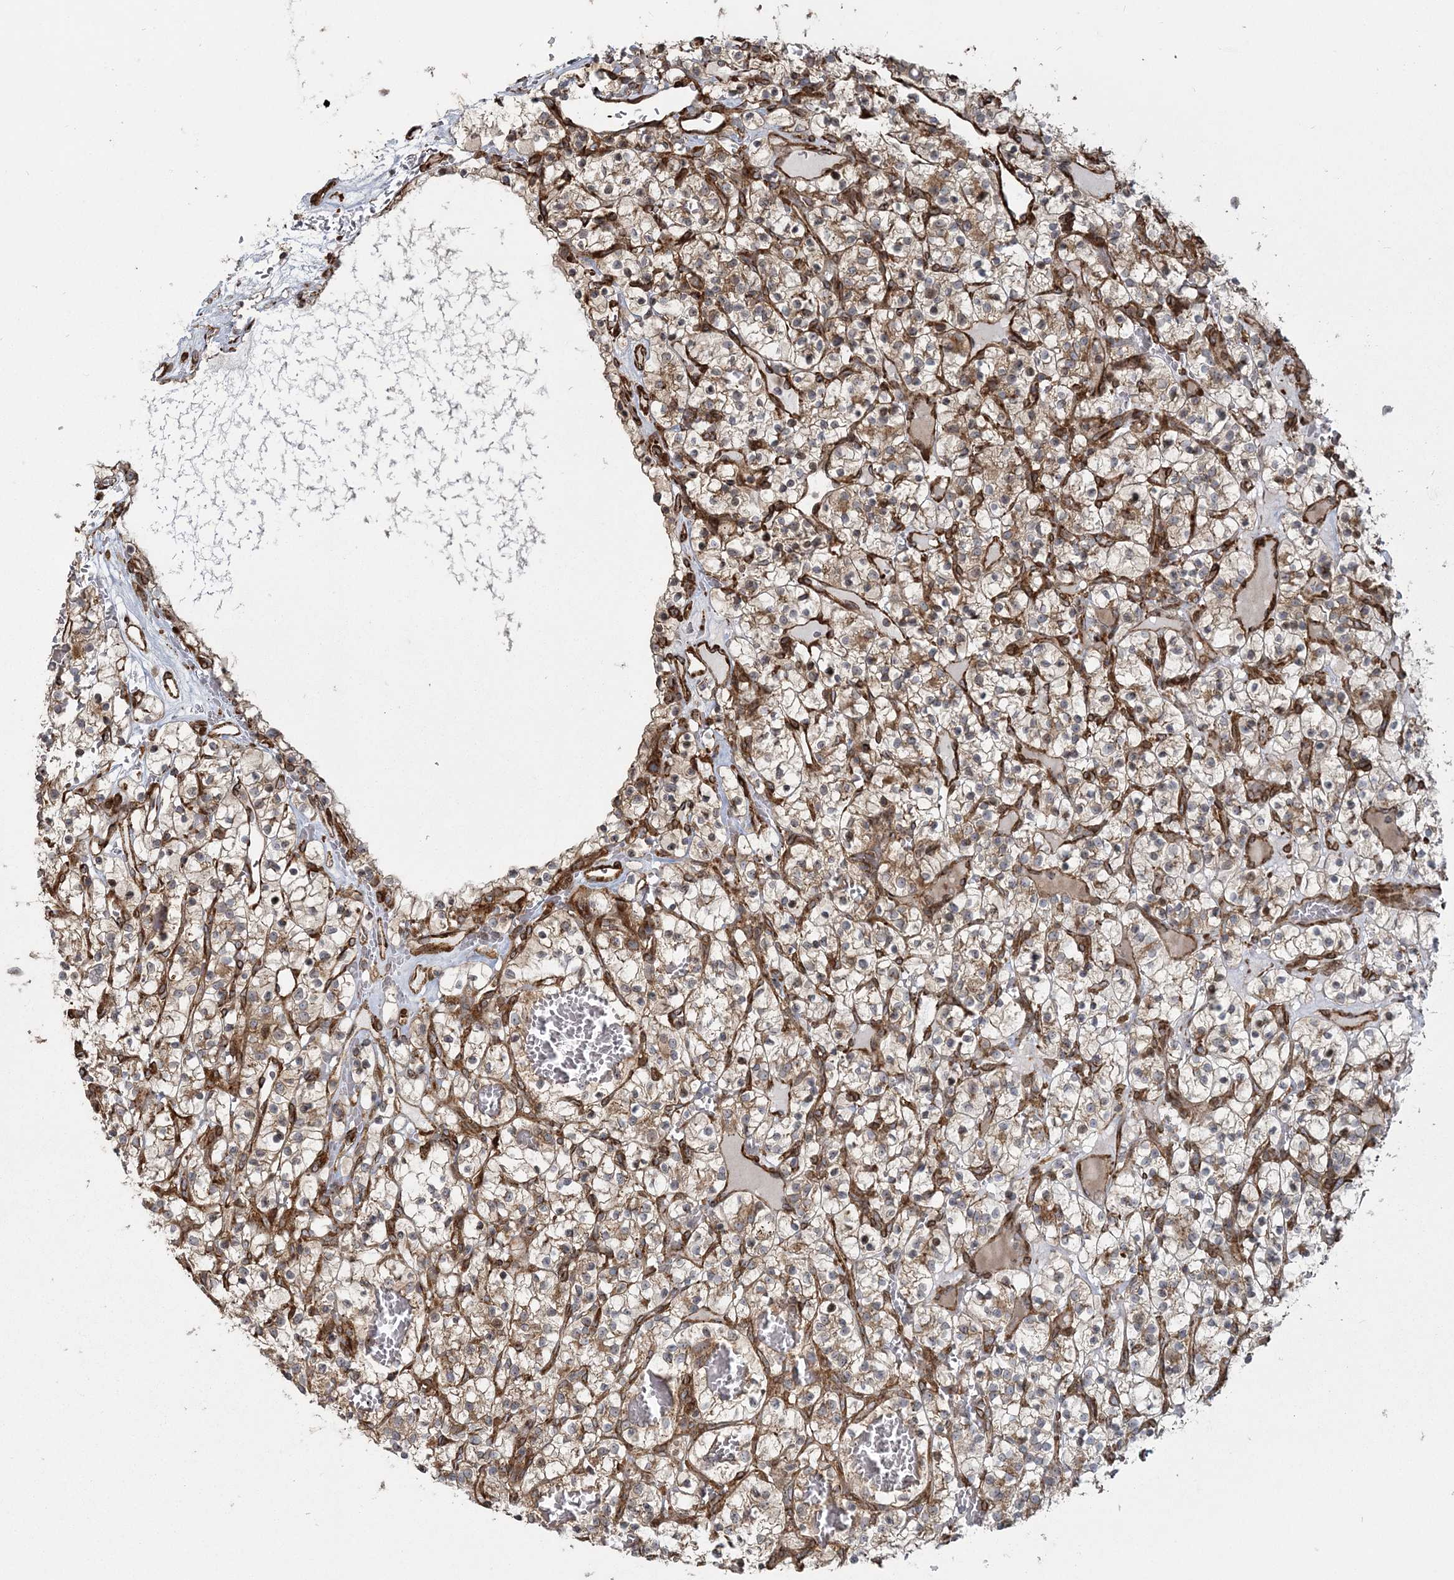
{"staining": {"intensity": "weak", "quantity": "25%-75%", "location": "cytoplasmic/membranous"}, "tissue": "renal cancer", "cell_type": "Tumor cells", "image_type": "cancer", "snomed": [{"axis": "morphology", "description": "Adenocarcinoma, NOS"}, {"axis": "topography", "description": "Kidney"}], "caption": "Immunohistochemical staining of adenocarcinoma (renal) displays low levels of weak cytoplasmic/membranous protein staining in approximately 25%-75% of tumor cells.", "gene": "TRAF3IP2", "patient": {"sex": "female", "age": 57}}